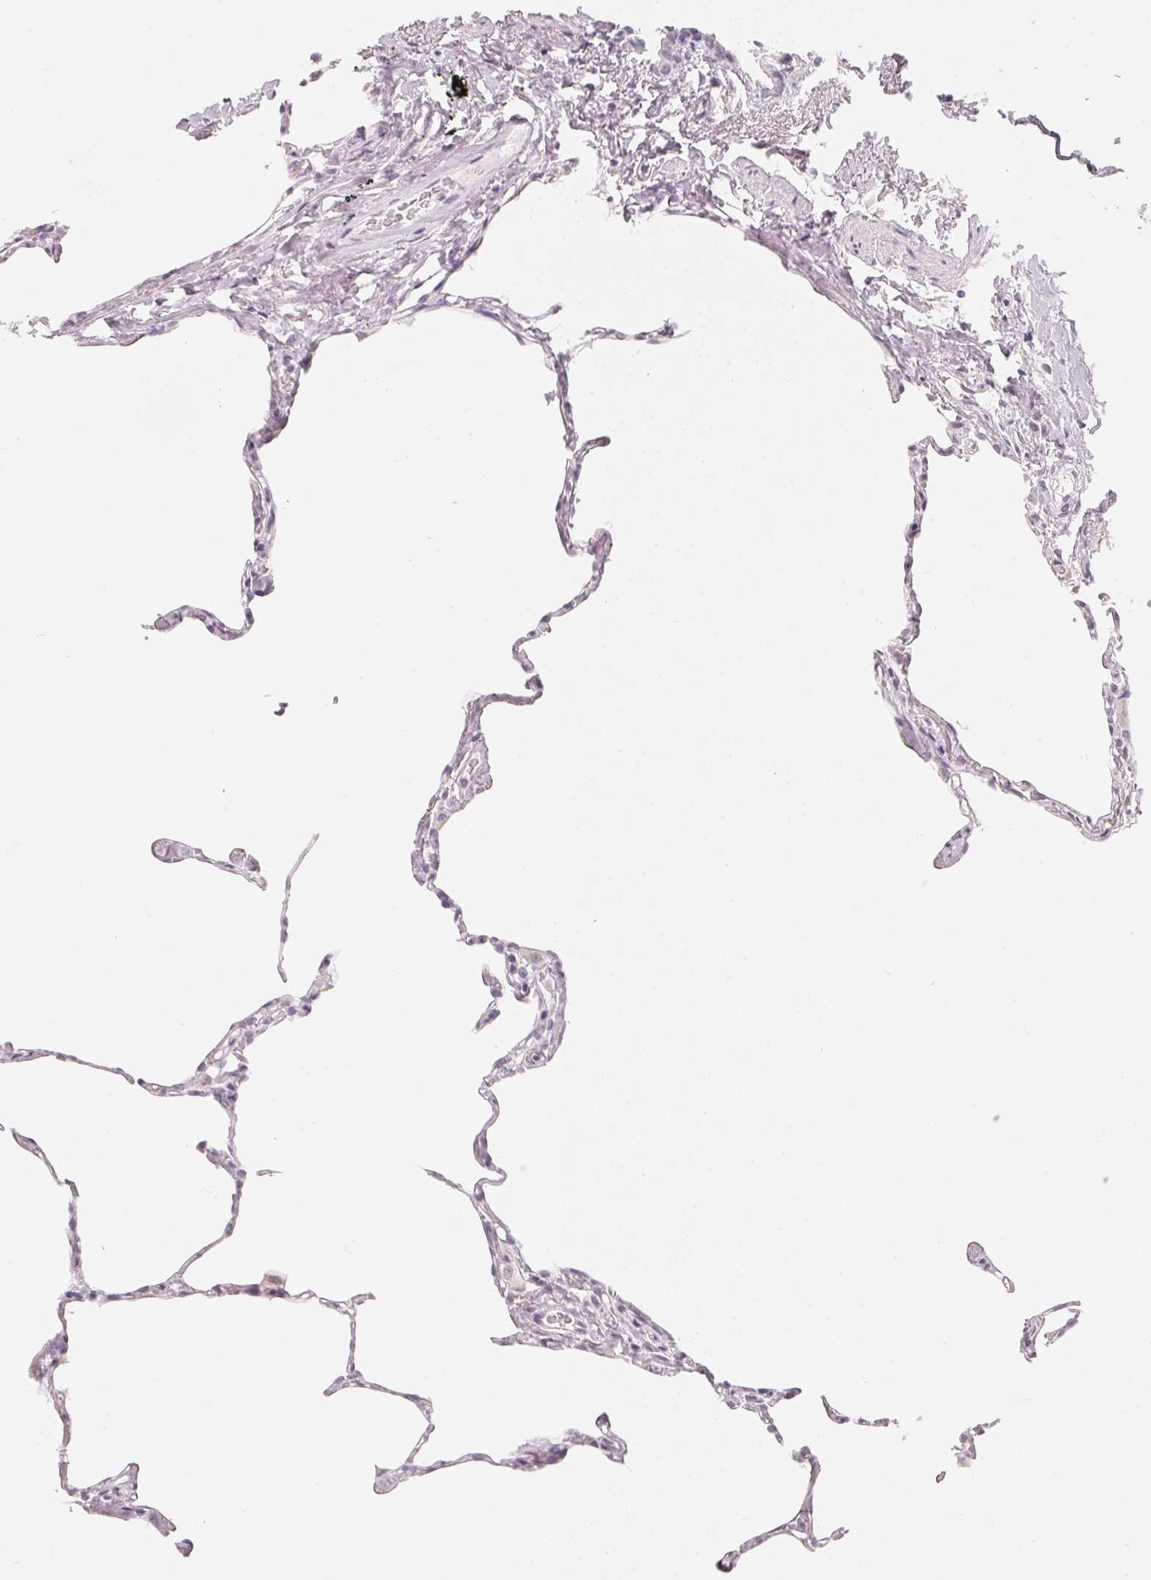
{"staining": {"intensity": "negative", "quantity": "none", "location": "none"}, "tissue": "lung", "cell_type": "Alveolar cells", "image_type": "normal", "snomed": [{"axis": "morphology", "description": "Normal tissue, NOS"}, {"axis": "topography", "description": "Lung"}], "caption": "IHC image of normal lung: lung stained with DAB (3,3'-diaminobenzidine) exhibits no significant protein expression in alveolar cells.", "gene": "SLC22A8", "patient": {"sex": "male", "age": 65}}